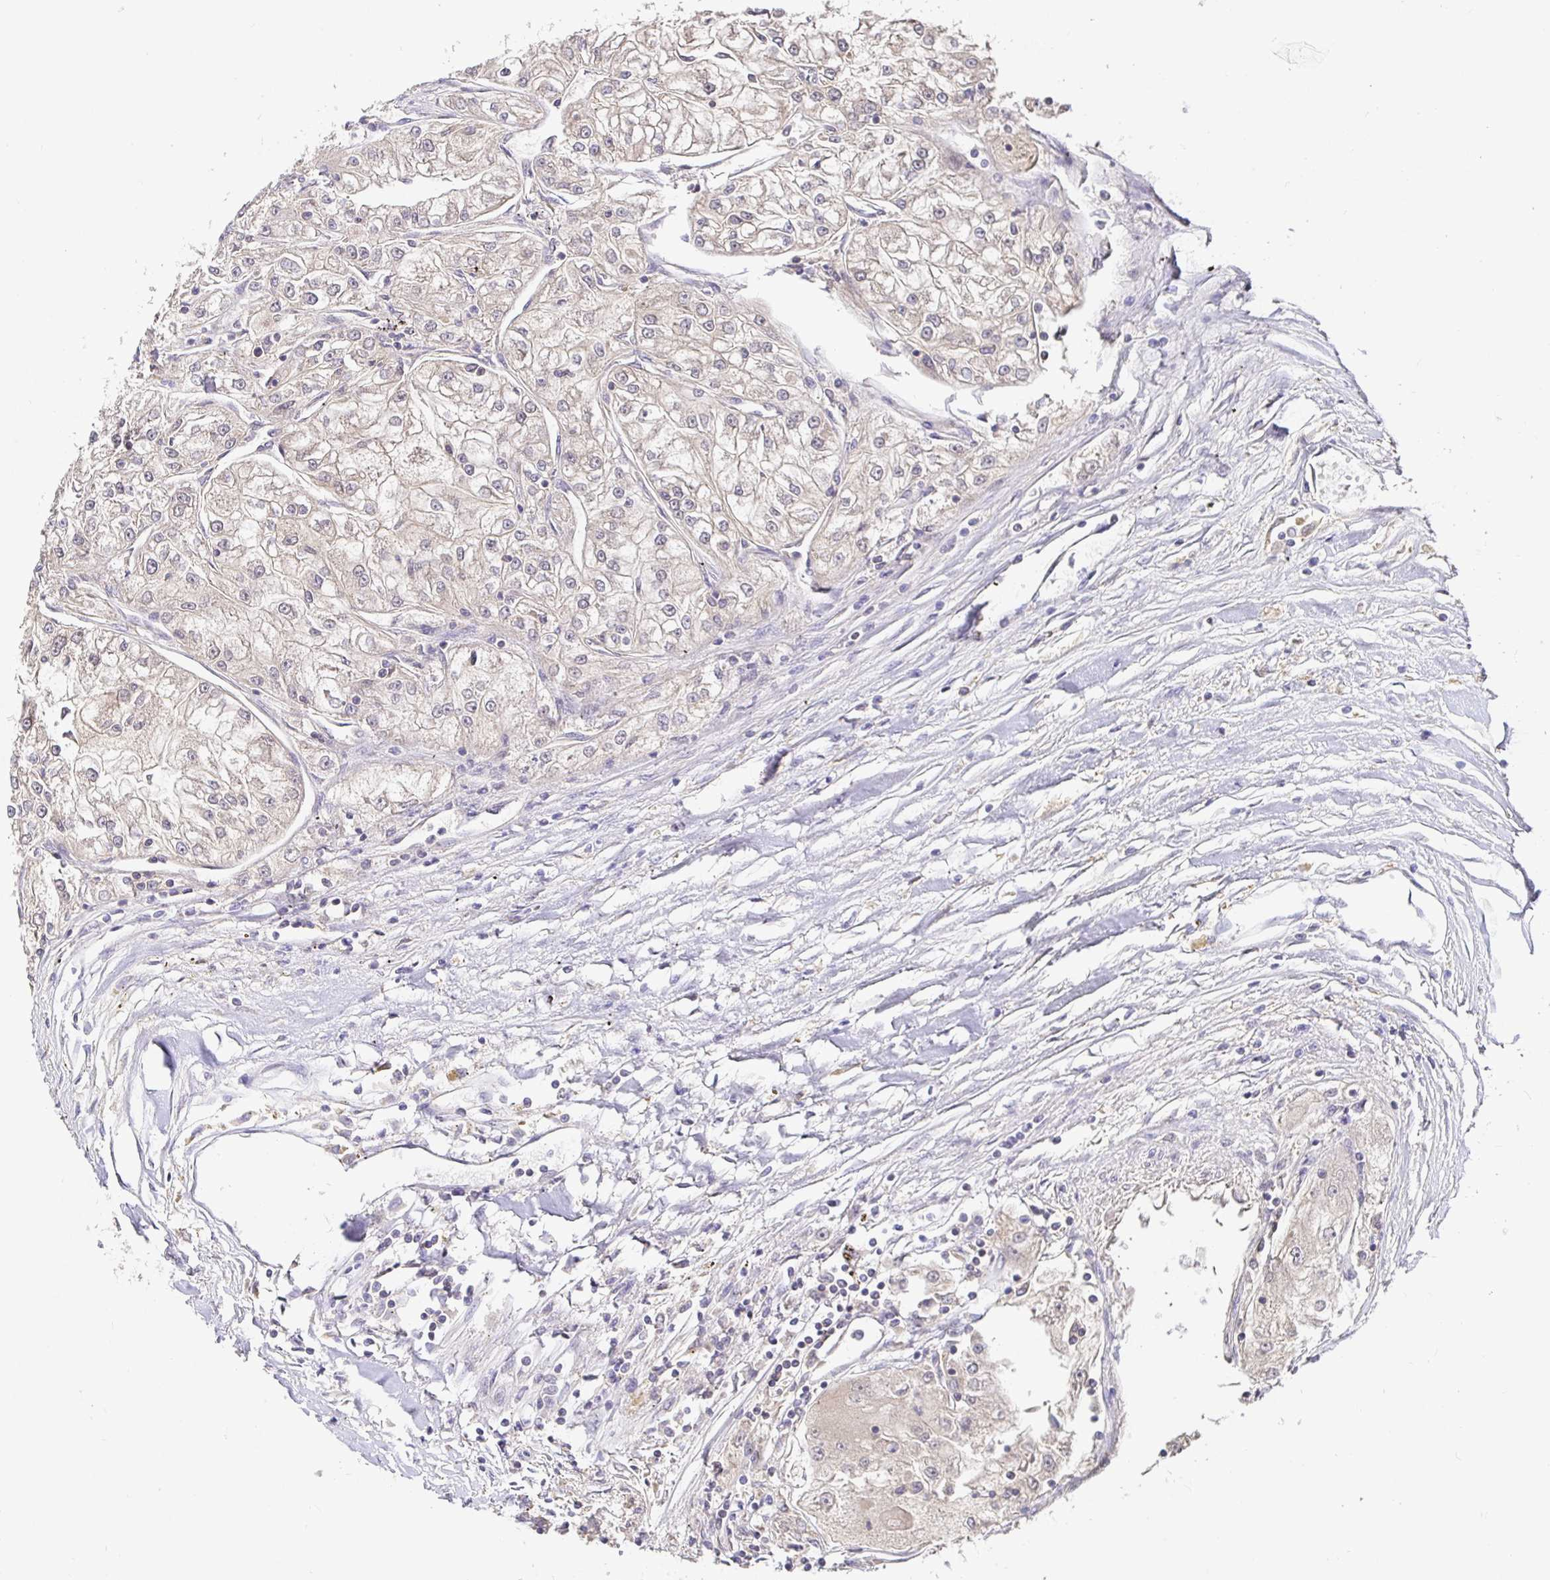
{"staining": {"intensity": "weak", "quantity": "25%-75%", "location": "cytoplasmic/membranous"}, "tissue": "renal cancer", "cell_type": "Tumor cells", "image_type": "cancer", "snomed": [{"axis": "morphology", "description": "Adenocarcinoma, NOS"}, {"axis": "topography", "description": "Kidney"}], "caption": "DAB immunohistochemical staining of human renal adenocarcinoma exhibits weak cytoplasmic/membranous protein positivity in approximately 25%-75% of tumor cells. The staining was performed using DAB (3,3'-diaminobenzidine) to visualize the protein expression in brown, while the nuclei were stained in blue with hematoxylin (Magnification: 20x).", "gene": "SATB1", "patient": {"sex": "female", "age": 72}}